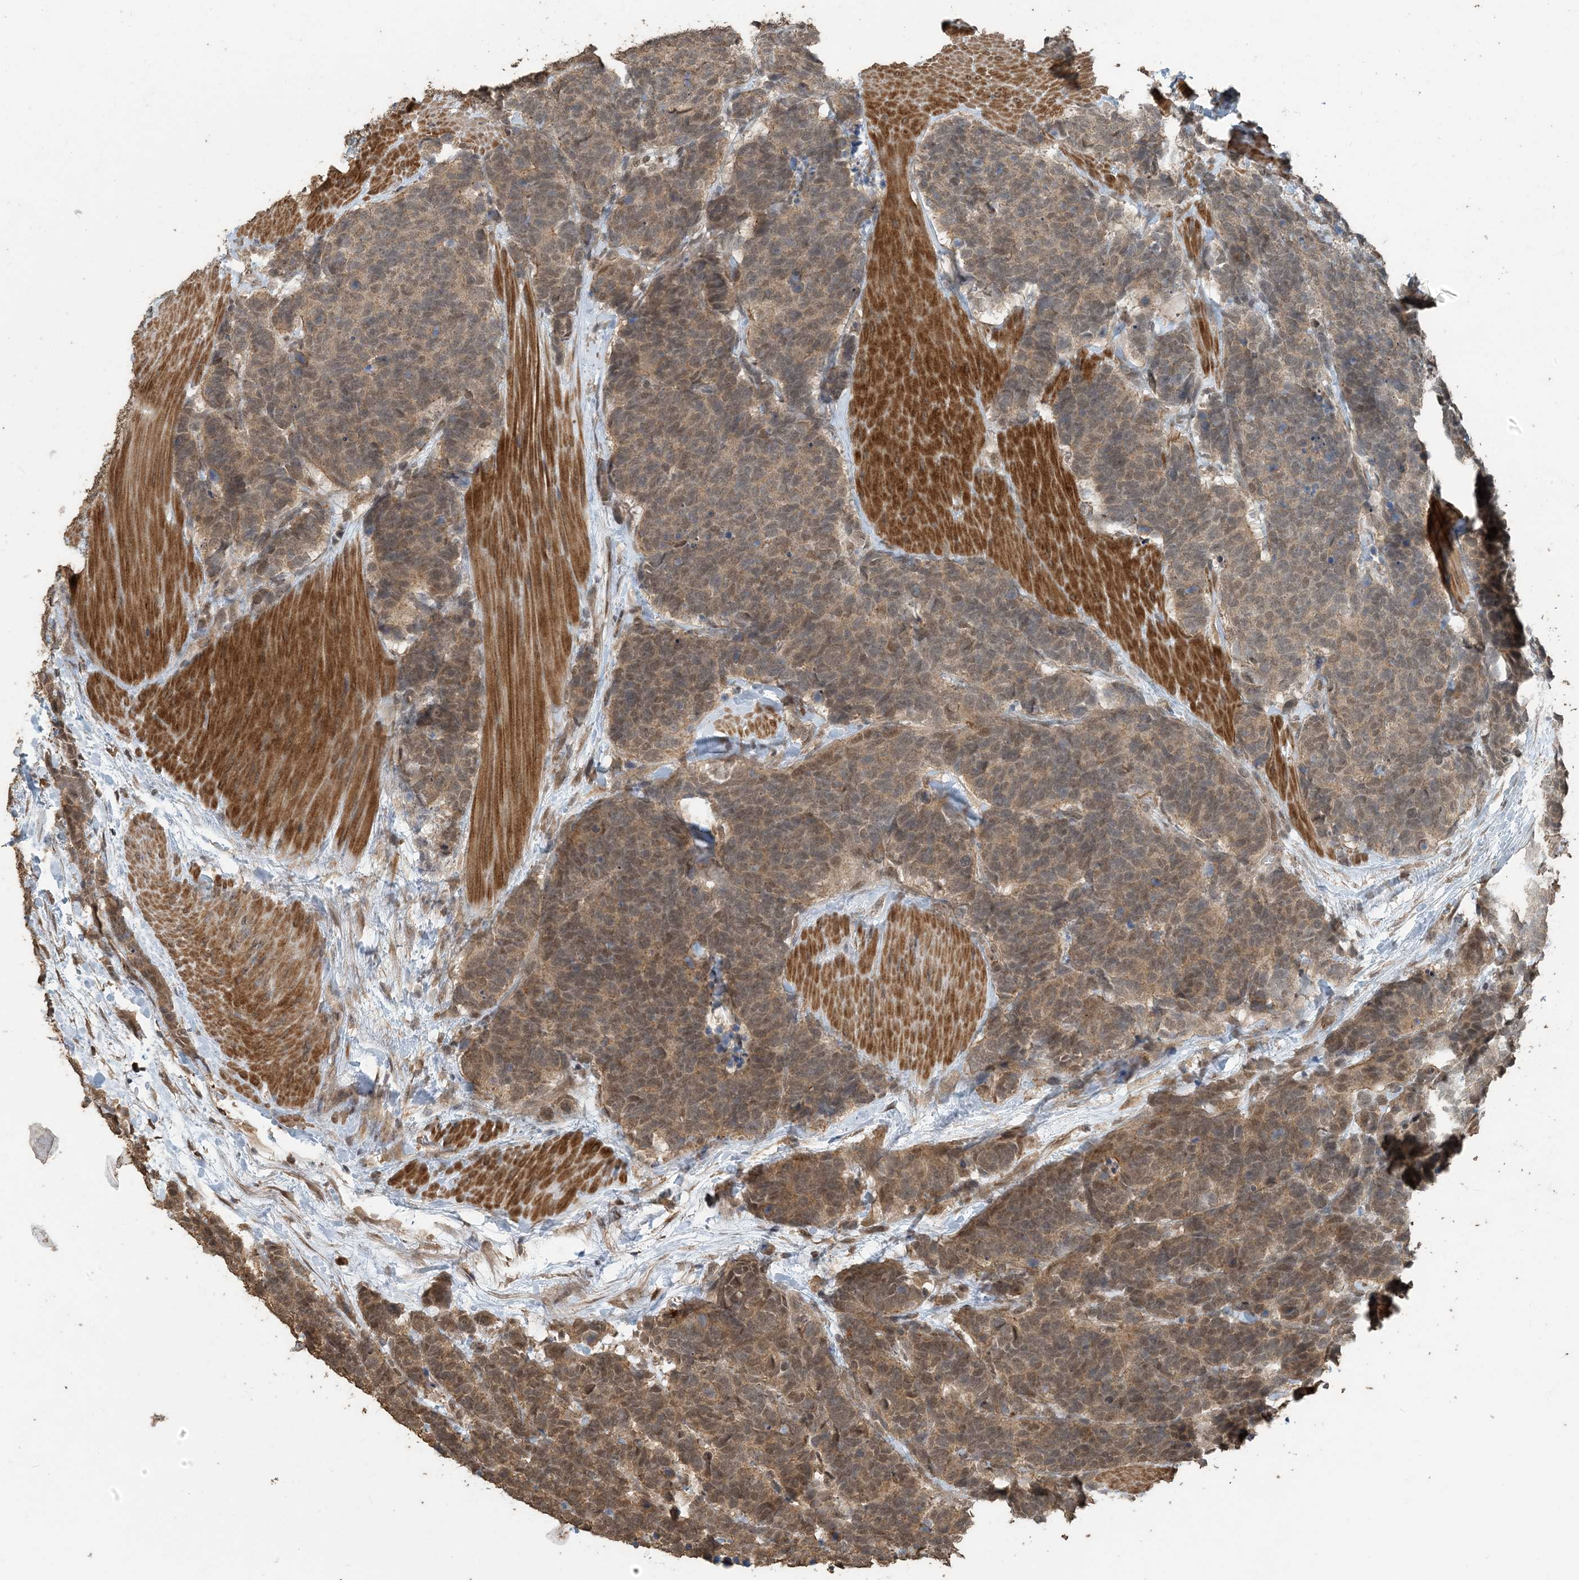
{"staining": {"intensity": "weak", "quantity": ">75%", "location": "cytoplasmic/membranous,nuclear"}, "tissue": "carcinoid", "cell_type": "Tumor cells", "image_type": "cancer", "snomed": [{"axis": "morphology", "description": "Carcinoma, NOS"}, {"axis": "morphology", "description": "Carcinoid, malignant, NOS"}, {"axis": "topography", "description": "Urinary bladder"}], "caption": "Protein expression analysis of human malignant carcinoid reveals weak cytoplasmic/membranous and nuclear positivity in approximately >75% of tumor cells.", "gene": "ZC3H12A", "patient": {"sex": "male", "age": 57}}